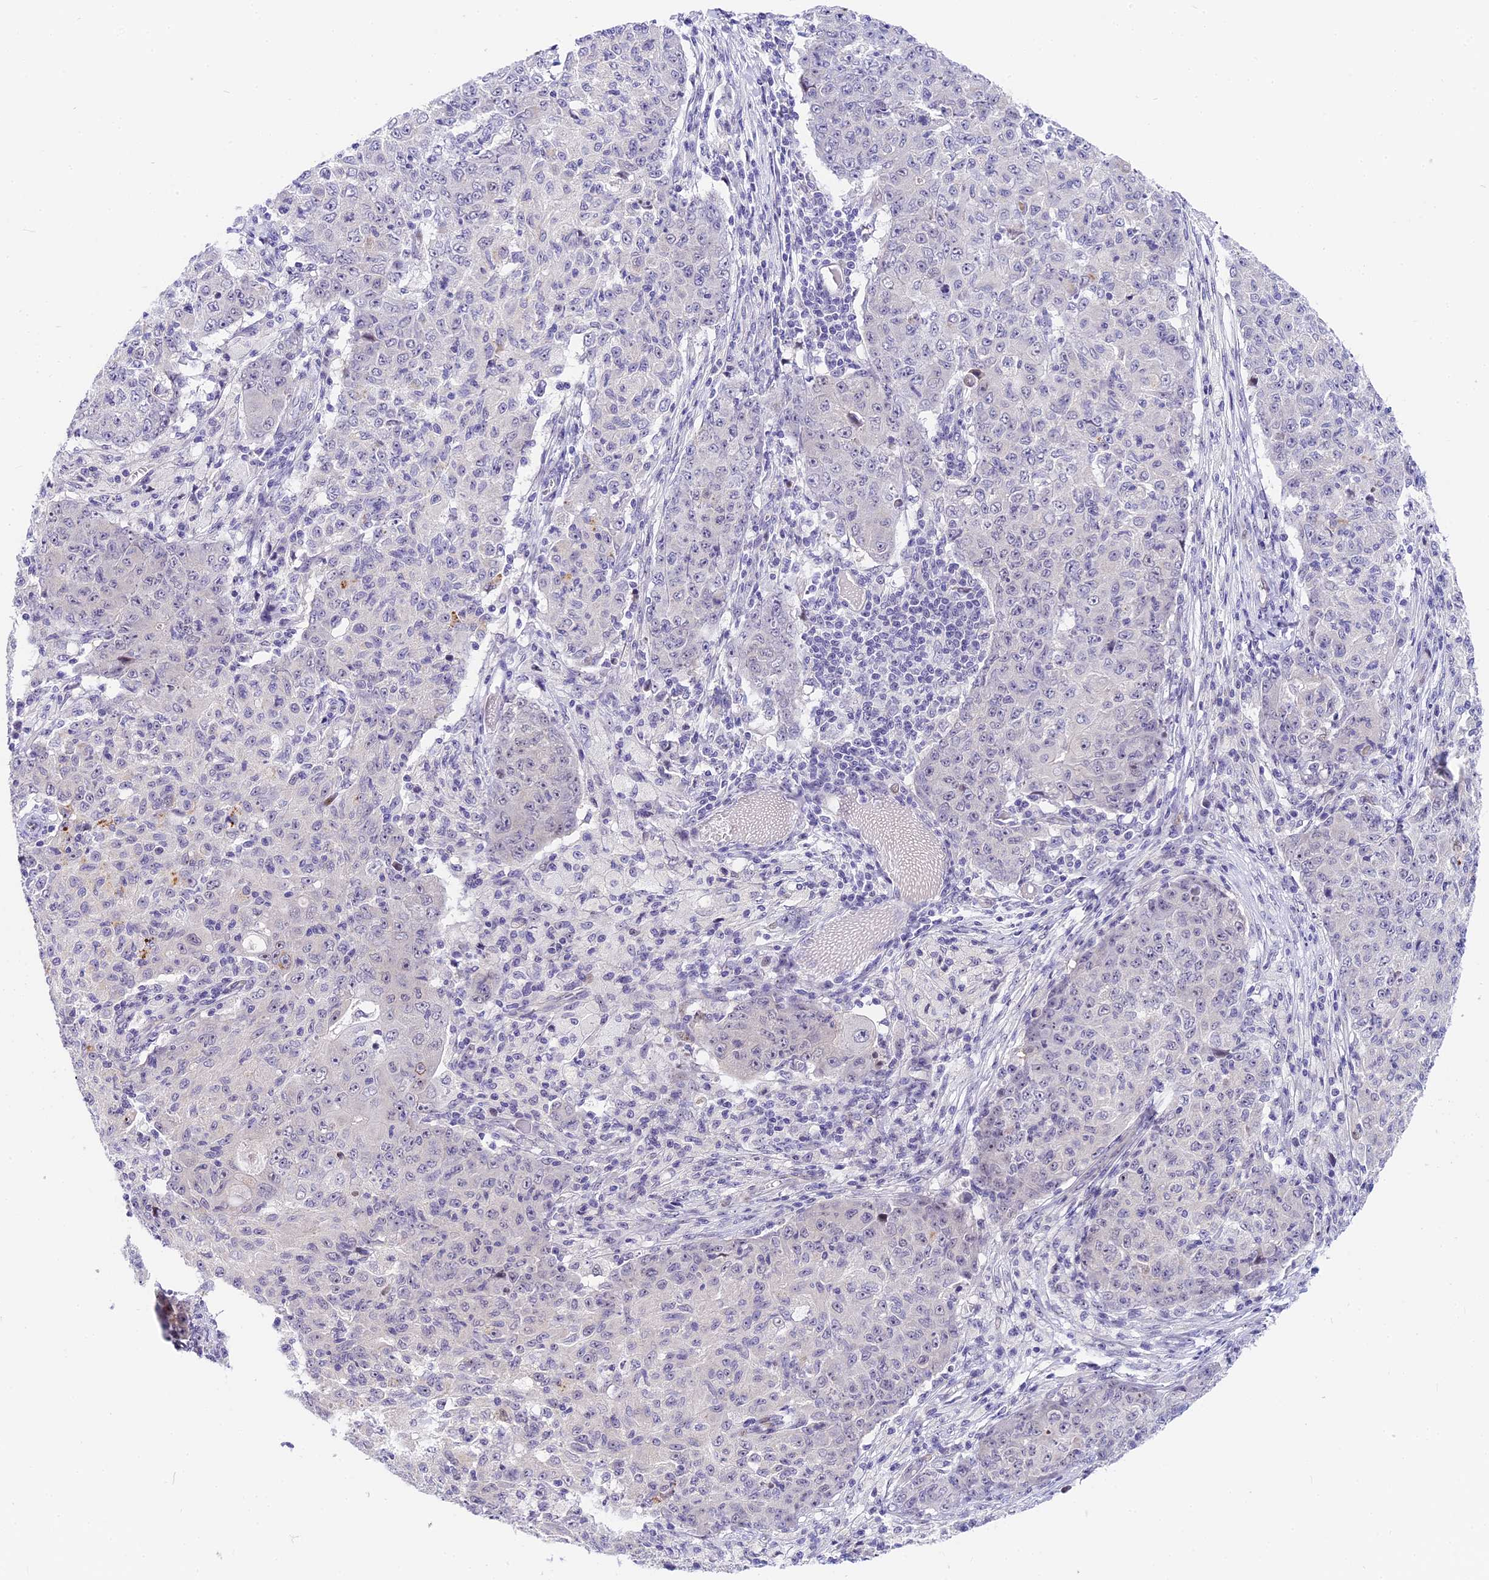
{"staining": {"intensity": "negative", "quantity": "none", "location": "none"}, "tissue": "ovarian cancer", "cell_type": "Tumor cells", "image_type": "cancer", "snomed": [{"axis": "morphology", "description": "Carcinoma, endometroid"}, {"axis": "topography", "description": "Ovary"}], "caption": "The IHC image has no significant positivity in tumor cells of ovarian cancer (endometroid carcinoma) tissue.", "gene": "MIDN", "patient": {"sex": "female", "age": 42}}